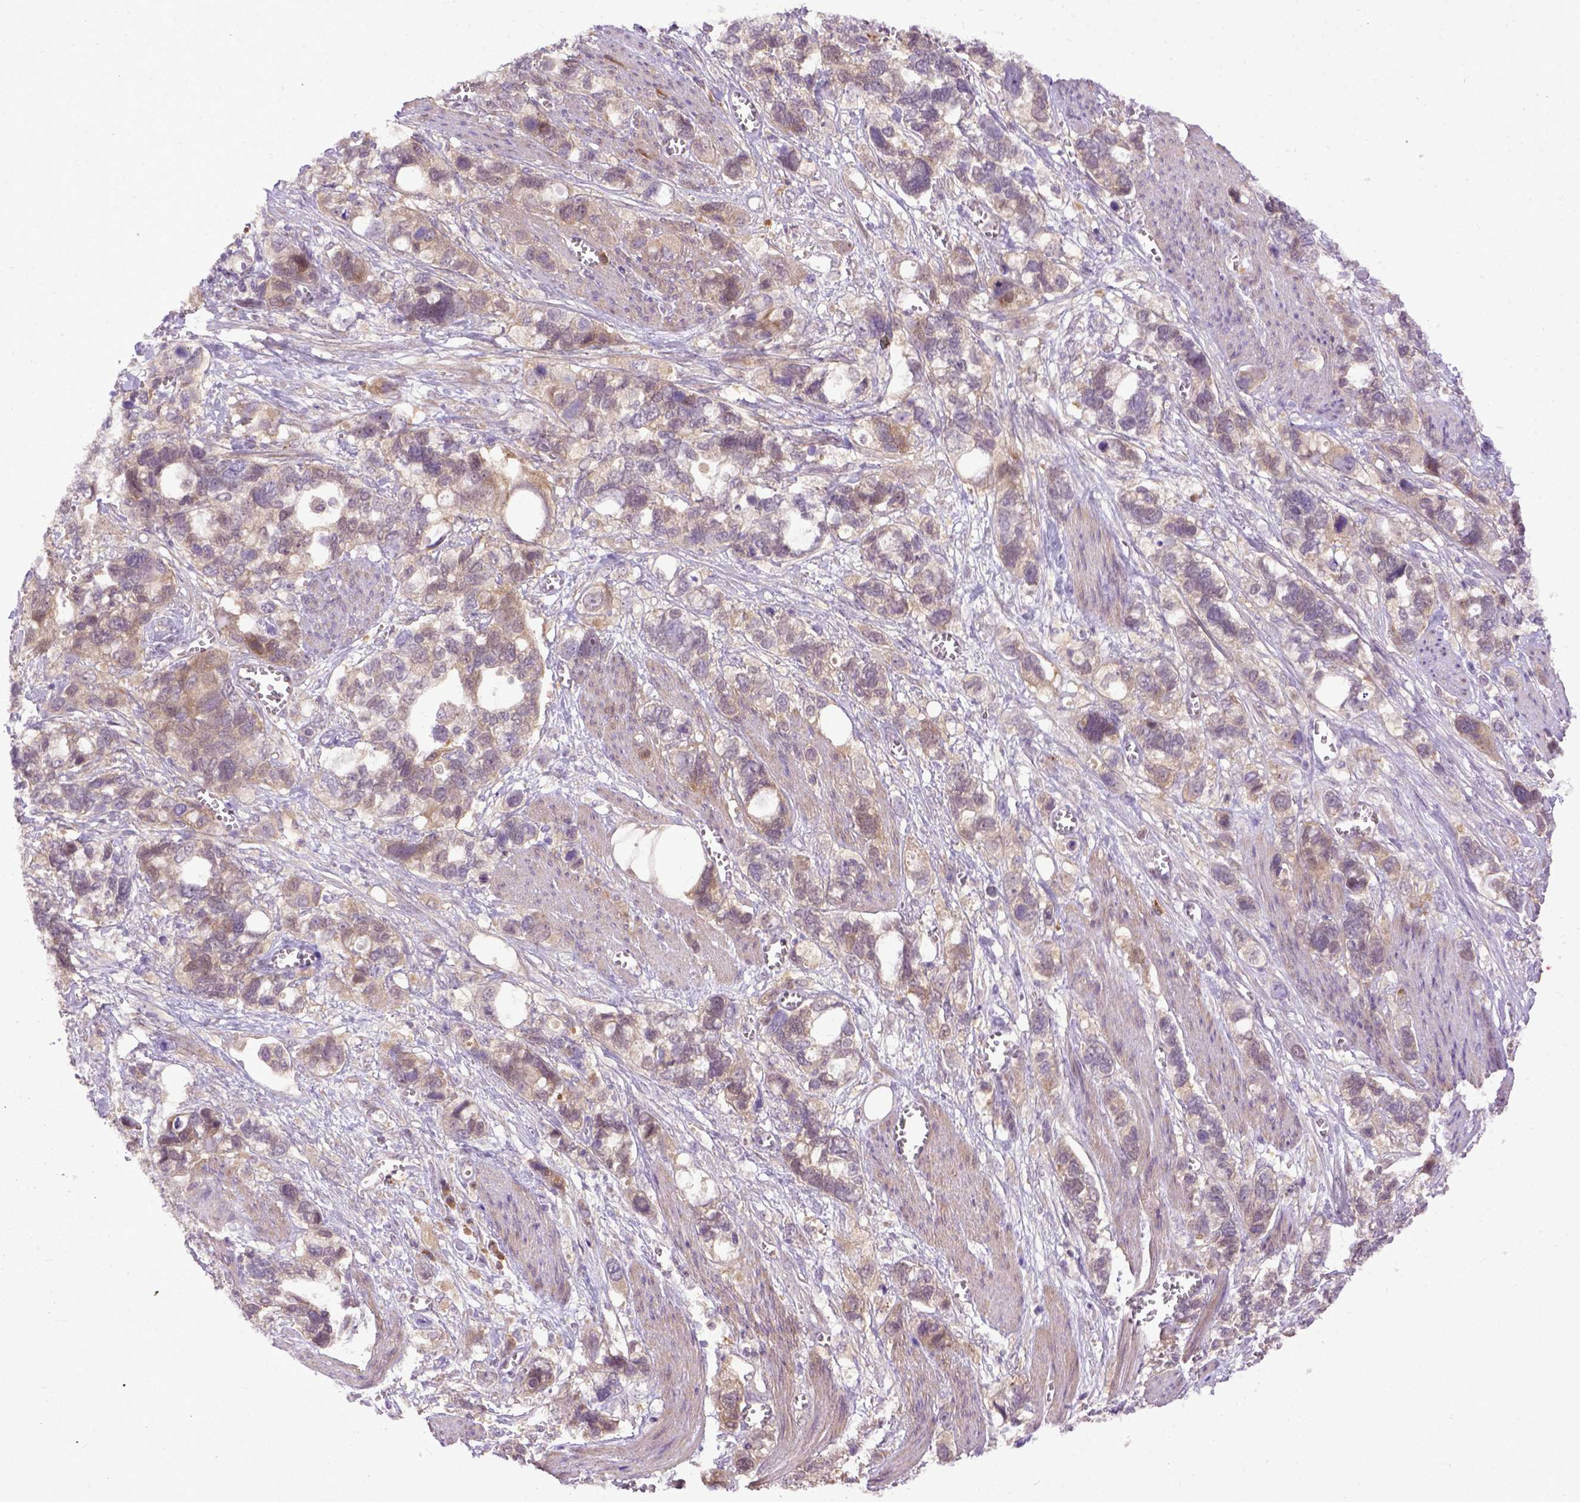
{"staining": {"intensity": "weak", "quantity": ">75%", "location": "cytoplasmic/membranous"}, "tissue": "stomach cancer", "cell_type": "Tumor cells", "image_type": "cancer", "snomed": [{"axis": "morphology", "description": "Adenocarcinoma, NOS"}, {"axis": "topography", "description": "Stomach, upper"}], "caption": "Stomach cancer stained for a protein (brown) reveals weak cytoplasmic/membranous positive expression in approximately >75% of tumor cells.", "gene": "CPNE1", "patient": {"sex": "female", "age": 81}}